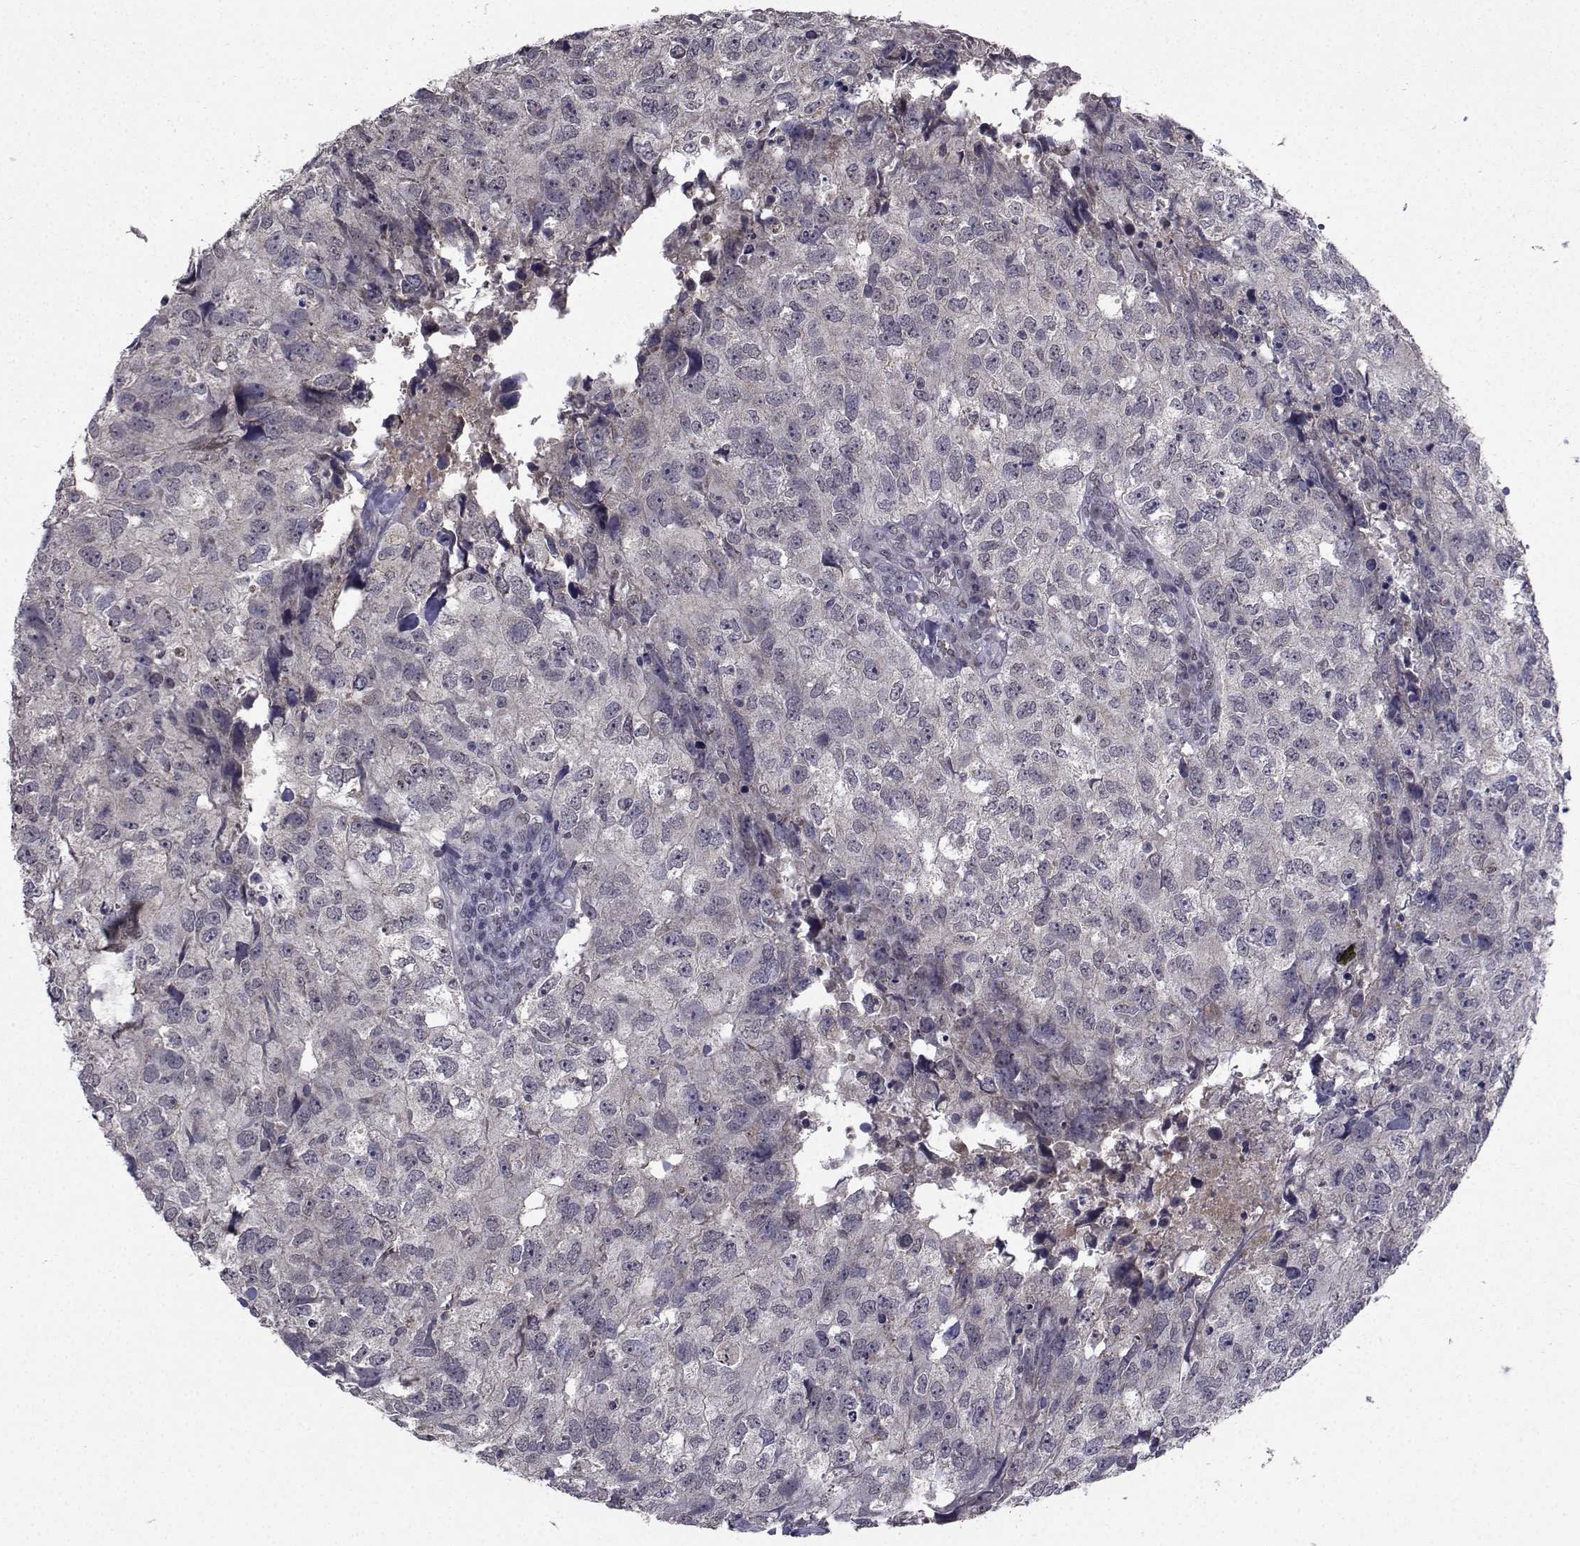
{"staining": {"intensity": "negative", "quantity": "none", "location": "none"}, "tissue": "breast cancer", "cell_type": "Tumor cells", "image_type": "cancer", "snomed": [{"axis": "morphology", "description": "Duct carcinoma"}, {"axis": "topography", "description": "Breast"}], "caption": "Immunohistochemical staining of invasive ductal carcinoma (breast) displays no significant staining in tumor cells.", "gene": "CYP2S1", "patient": {"sex": "female", "age": 30}}